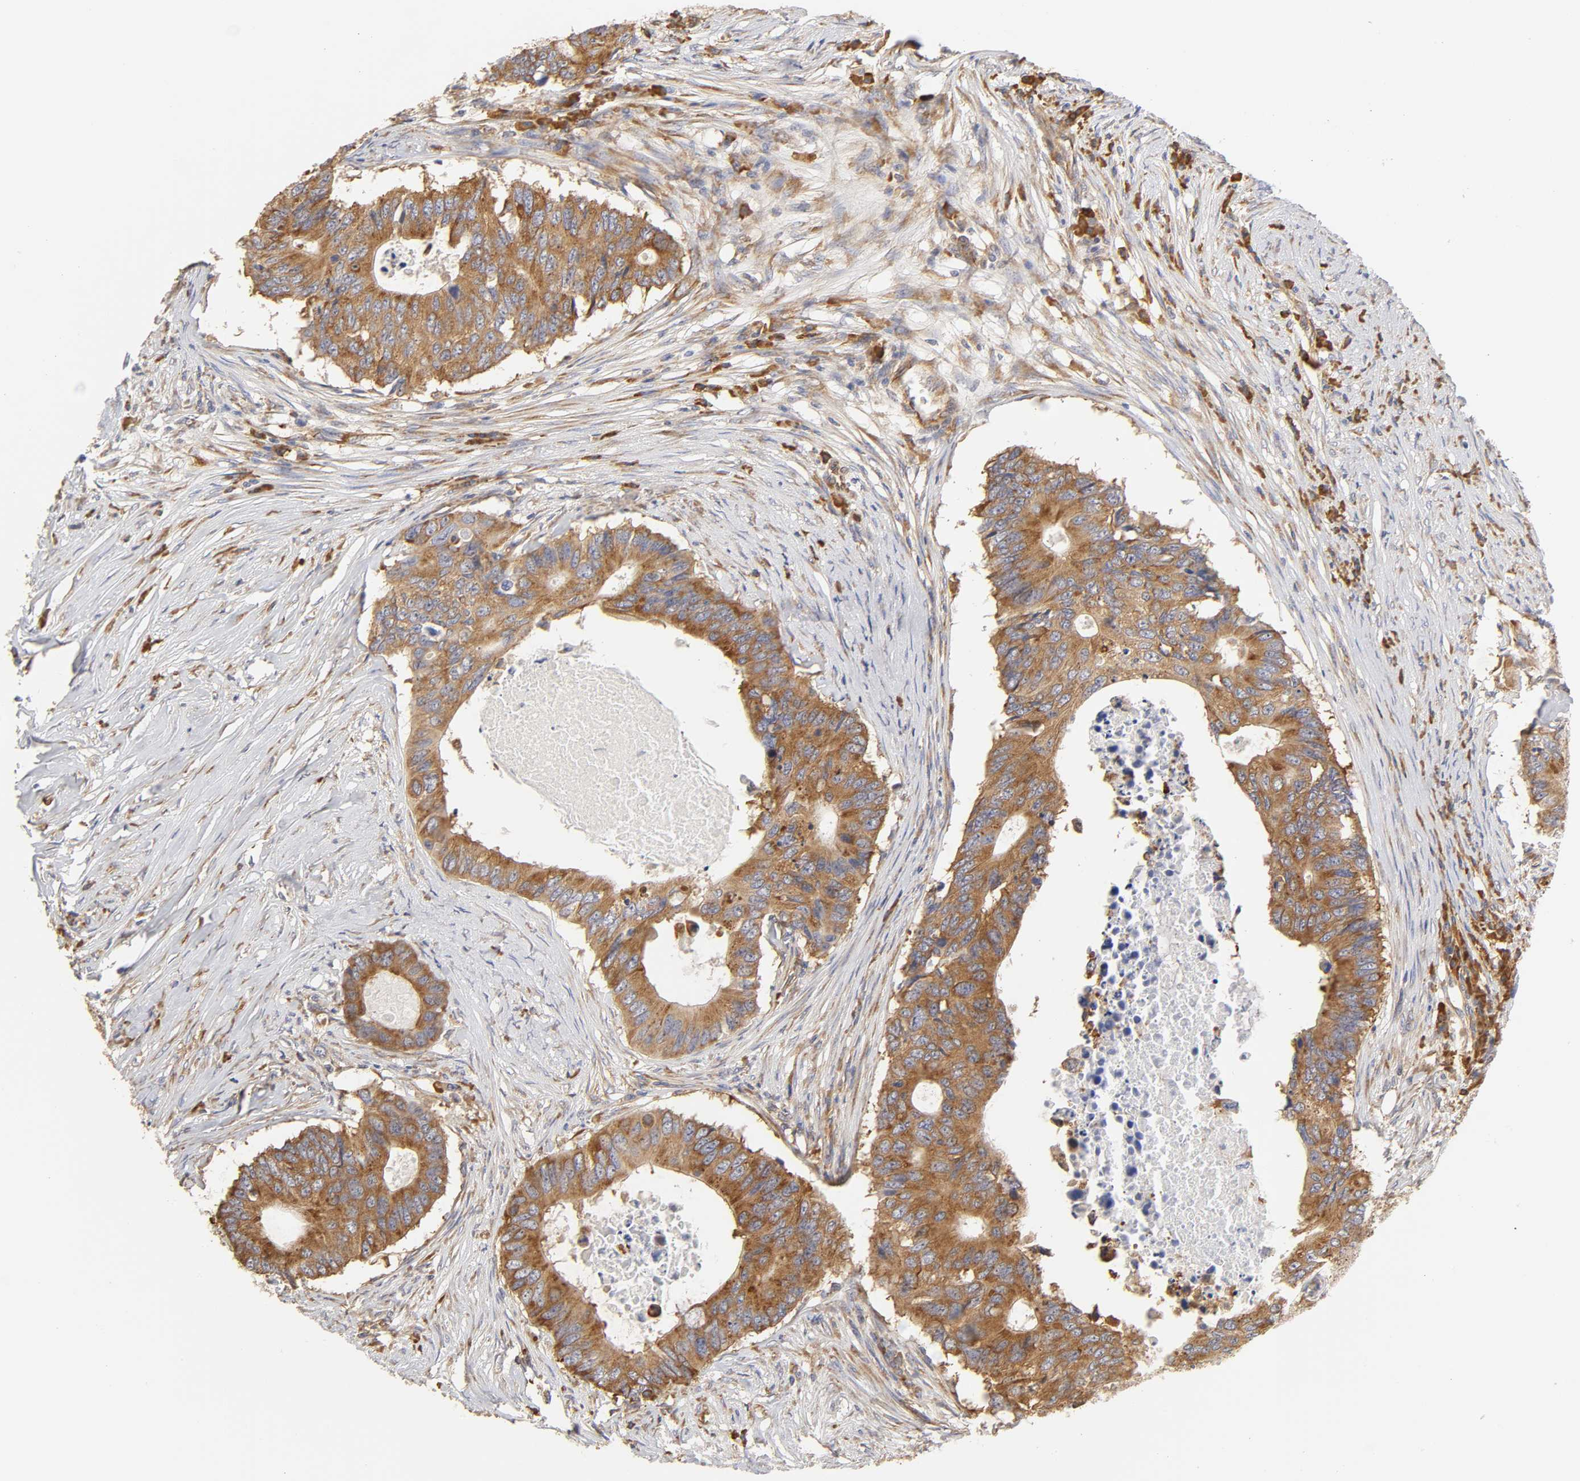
{"staining": {"intensity": "moderate", "quantity": ">75%", "location": "cytoplasmic/membranous"}, "tissue": "colorectal cancer", "cell_type": "Tumor cells", "image_type": "cancer", "snomed": [{"axis": "morphology", "description": "Adenocarcinoma, NOS"}, {"axis": "topography", "description": "Colon"}], "caption": "Colorectal cancer (adenocarcinoma) stained with a protein marker shows moderate staining in tumor cells.", "gene": "RPL14", "patient": {"sex": "male", "age": 71}}